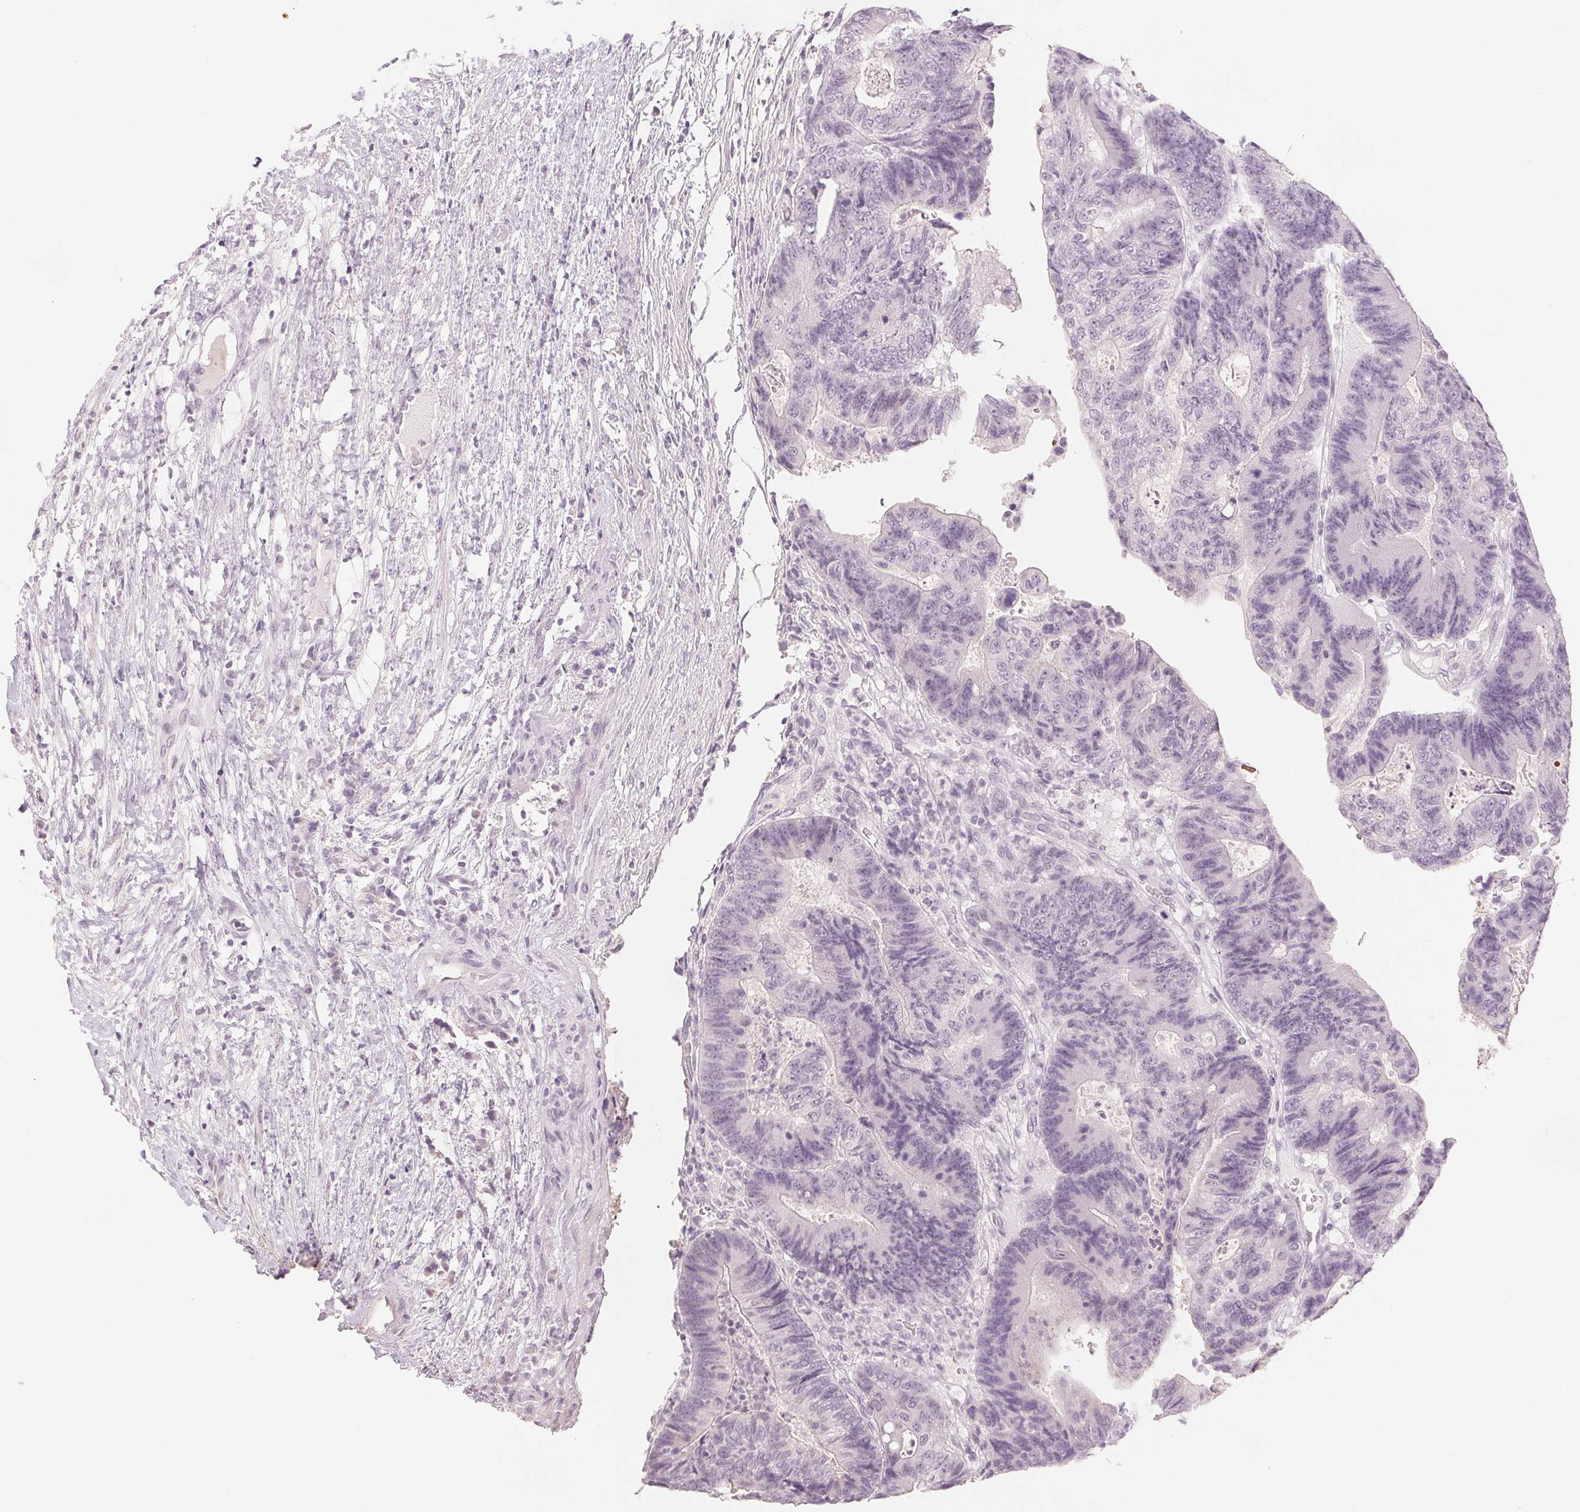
{"staining": {"intensity": "negative", "quantity": "none", "location": "none"}, "tissue": "colorectal cancer", "cell_type": "Tumor cells", "image_type": "cancer", "snomed": [{"axis": "morphology", "description": "Adenocarcinoma, NOS"}, {"axis": "topography", "description": "Colon"}], "caption": "IHC image of colorectal cancer (adenocarcinoma) stained for a protein (brown), which reveals no positivity in tumor cells. (IHC, brightfield microscopy, high magnification).", "gene": "SLC27A5", "patient": {"sex": "female", "age": 48}}